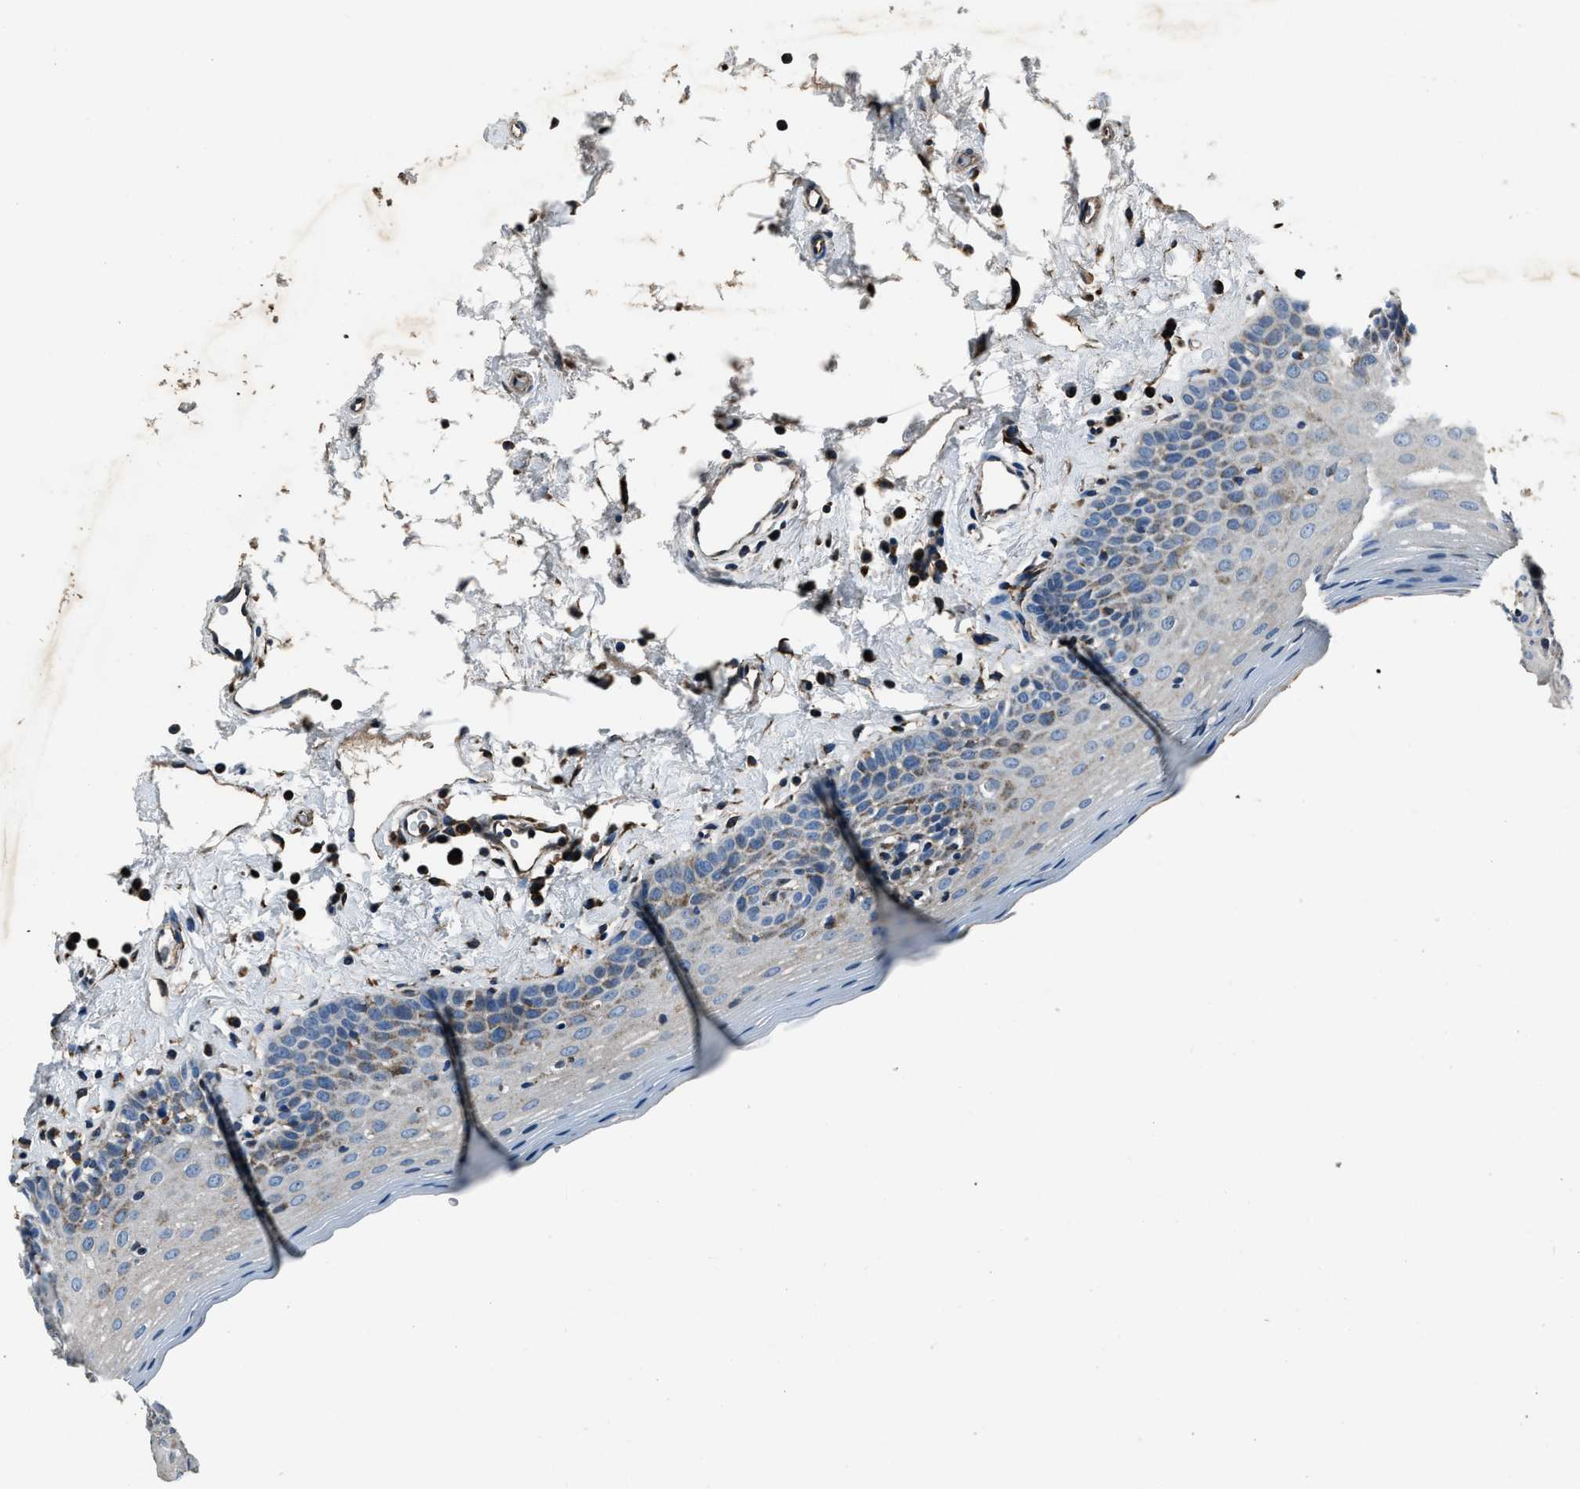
{"staining": {"intensity": "moderate", "quantity": "<25%", "location": "cytoplasmic/membranous"}, "tissue": "oral mucosa", "cell_type": "Squamous epithelial cells", "image_type": "normal", "snomed": [{"axis": "morphology", "description": "Normal tissue, NOS"}, {"axis": "topography", "description": "Oral tissue"}], "caption": "Oral mucosa stained with a brown dye reveals moderate cytoplasmic/membranous positive staining in about <25% of squamous epithelial cells.", "gene": "OGDH", "patient": {"sex": "male", "age": 66}}